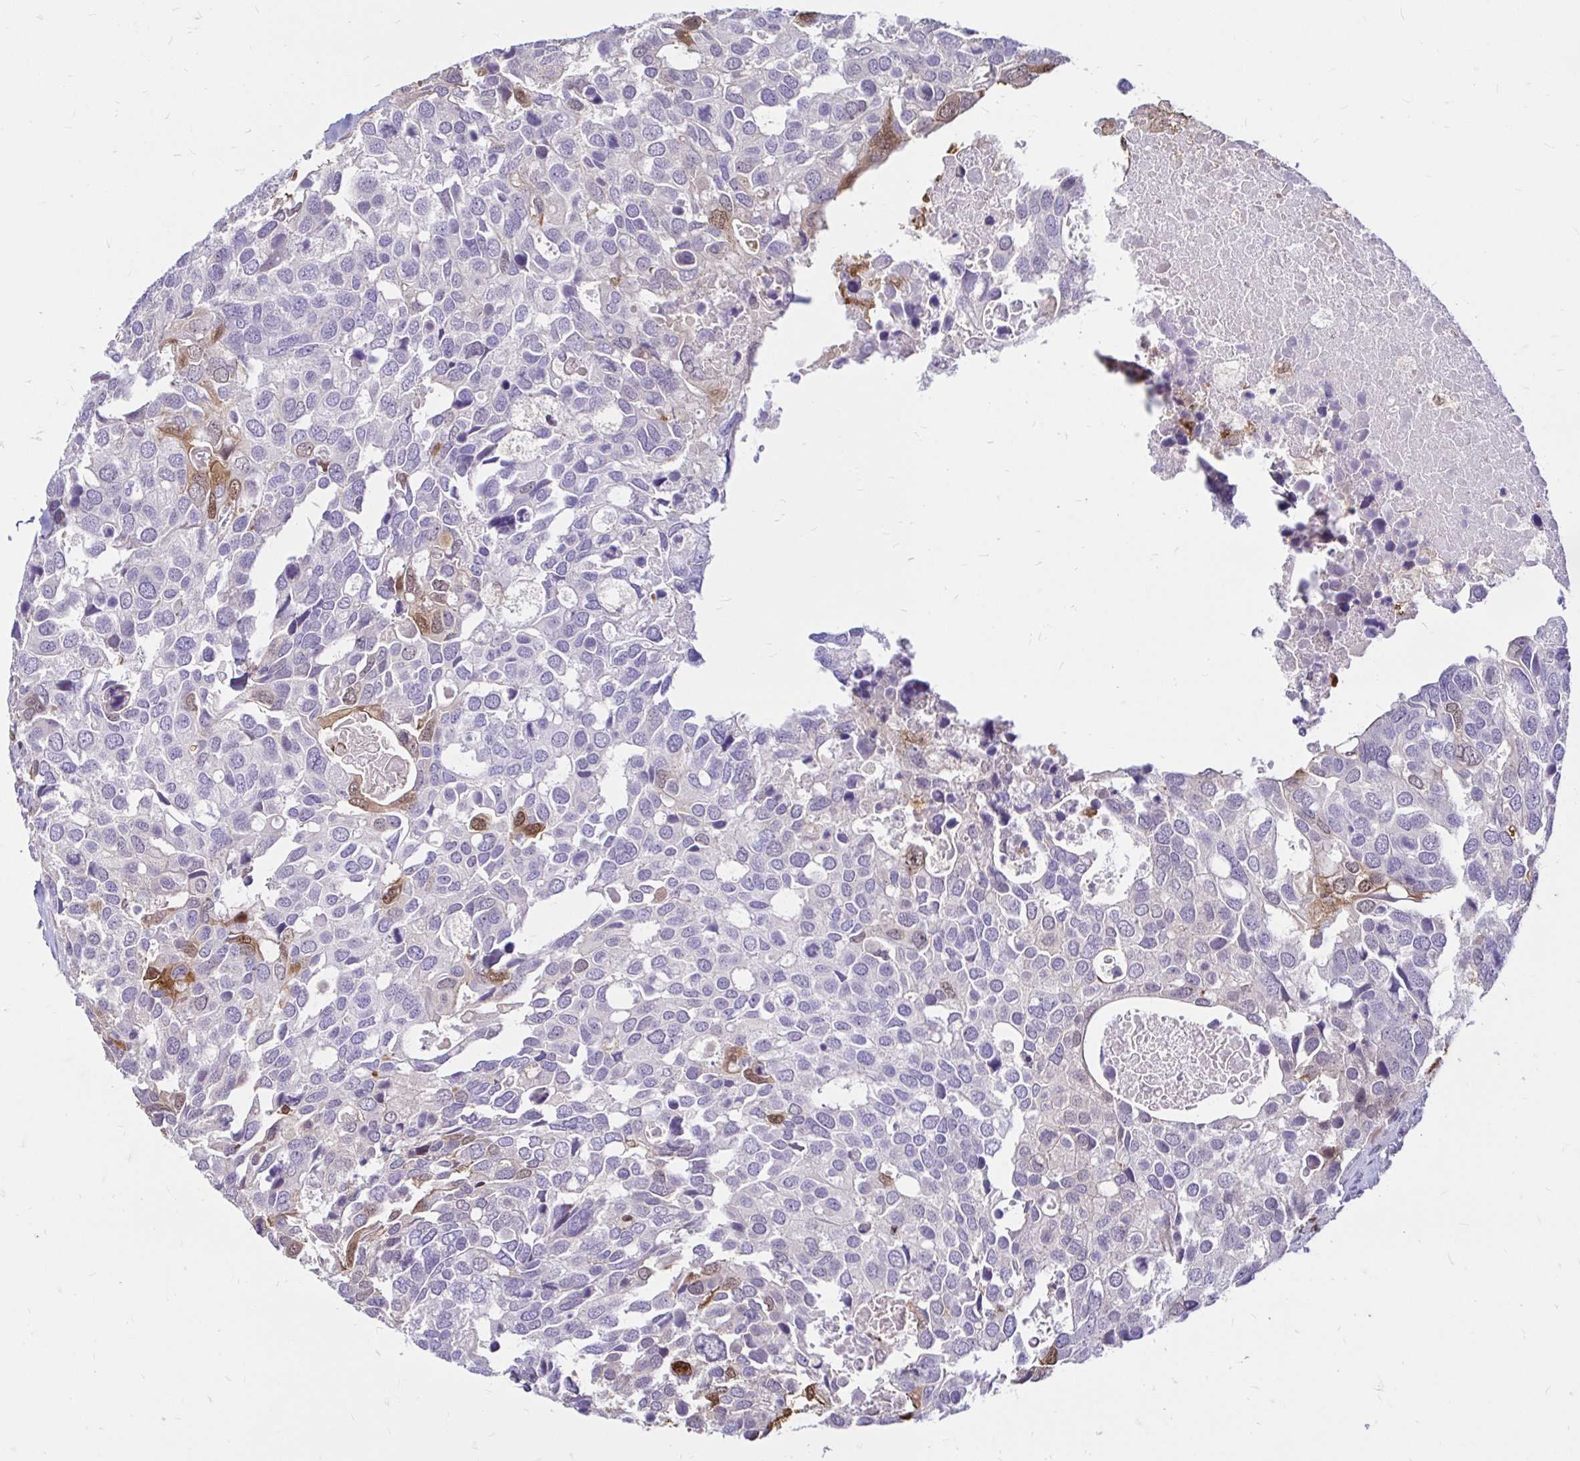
{"staining": {"intensity": "moderate", "quantity": "<25%", "location": "cytoplasmic/membranous,nuclear"}, "tissue": "breast cancer", "cell_type": "Tumor cells", "image_type": "cancer", "snomed": [{"axis": "morphology", "description": "Duct carcinoma"}, {"axis": "topography", "description": "Breast"}], "caption": "Immunohistochemical staining of invasive ductal carcinoma (breast) exhibits low levels of moderate cytoplasmic/membranous and nuclear positivity in about <25% of tumor cells.", "gene": "PYCARD", "patient": {"sex": "female", "age": 83}}